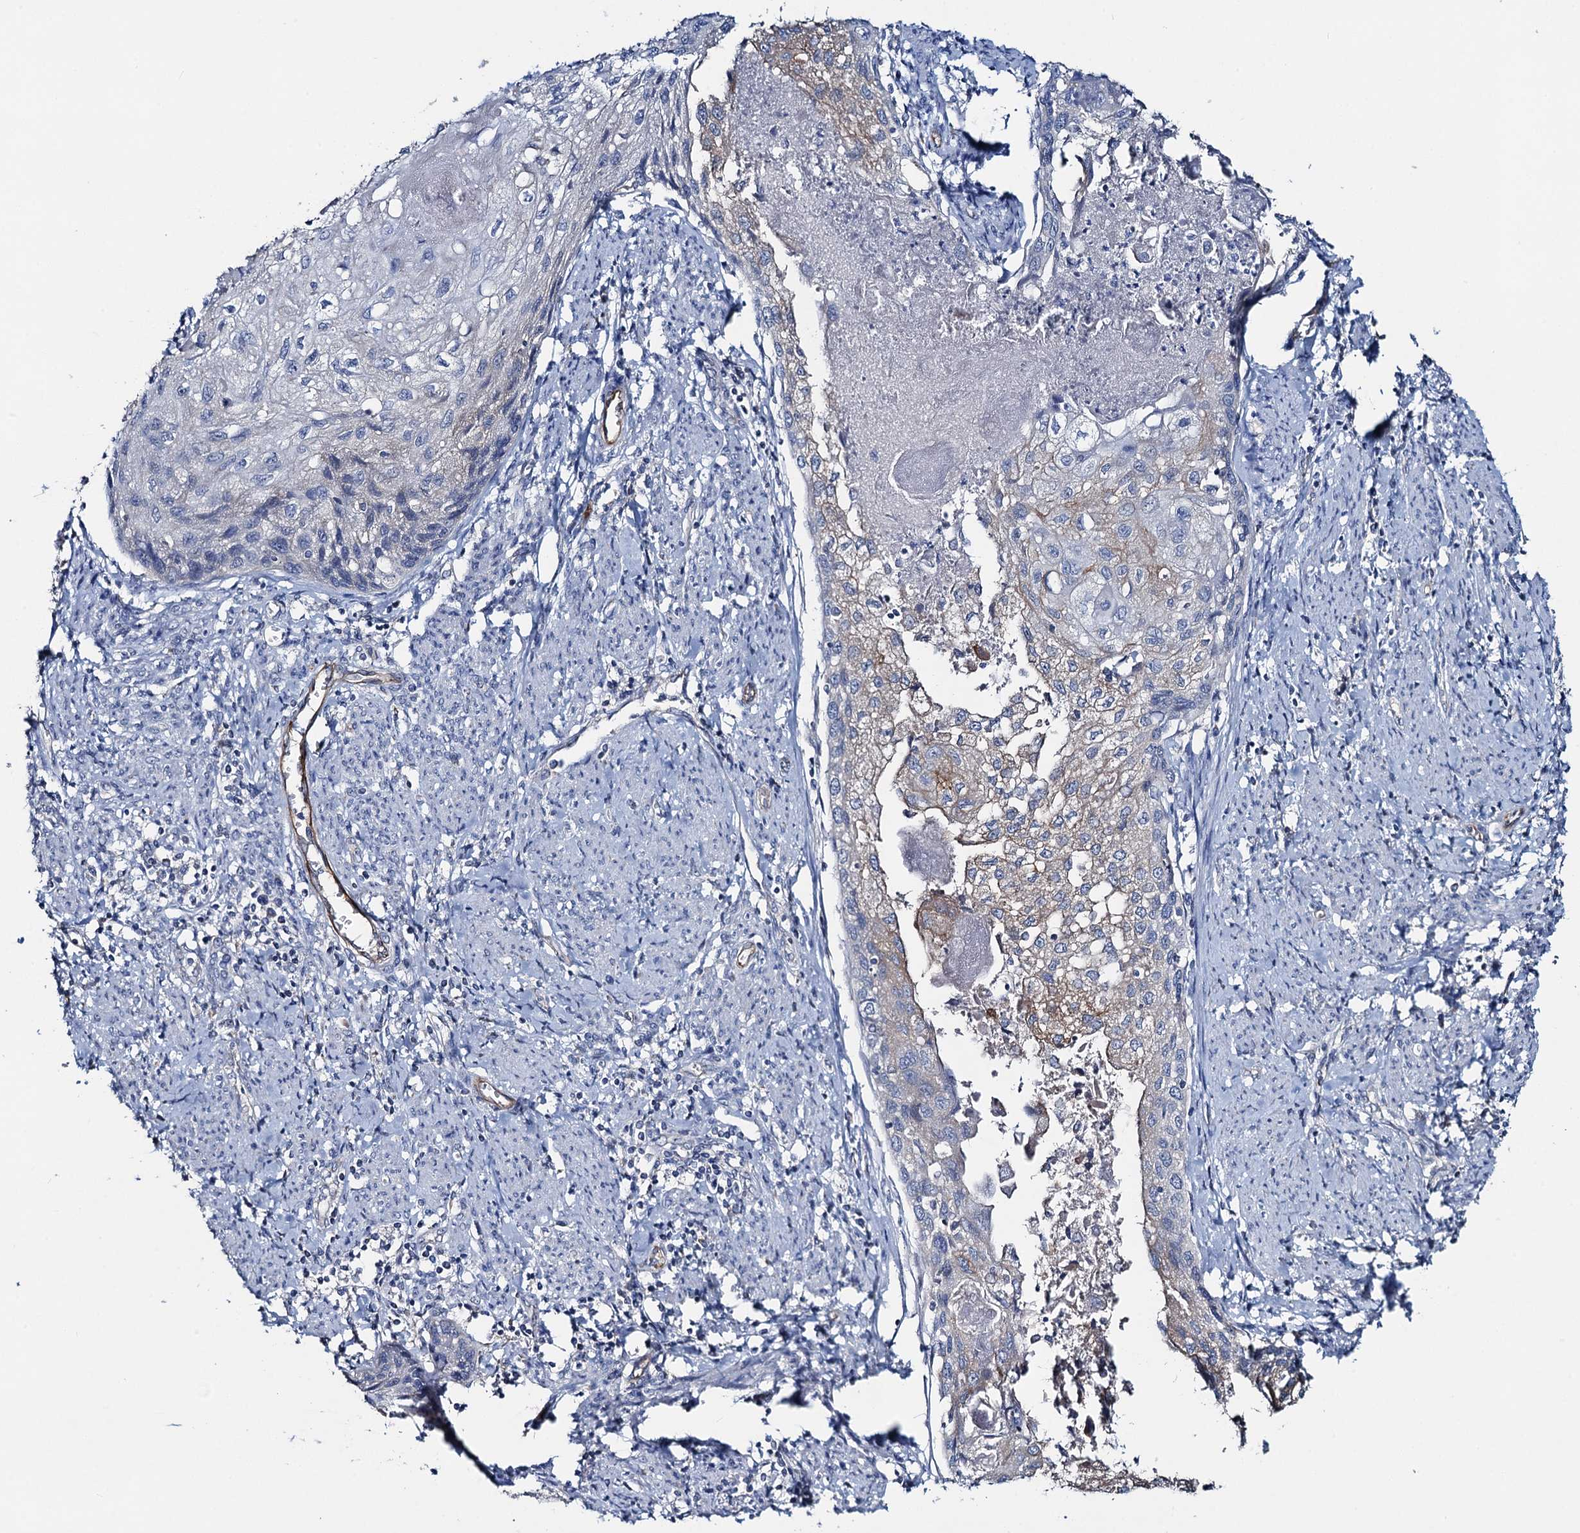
{"staining": {"intensity": "weak", "quantity": "<25%", "location": "cytoplasmic/membranous"}, "tissue": "cervical cancer", "cell_type": "Tumor cells", "image_type": "cancer", "snomed": [{"axis": "morphology", "description": "Squamous cell carcinoma, NOS"}, {"axis": "topography", "description": "Cervix"}], "caption": "Immunohistochemistry histopathology image of neoplastic tissue: human cervical cancer stained with DAB demonstrates no significant protein expression in tumor cells. The staining was performed using DAB to visualize the protein expression in brown, while the nuclei were stained in blue with hematoxylin (Magnification: 20x).", "gene": "PLLP", "patient": {"sex": "female", "age": 67}}